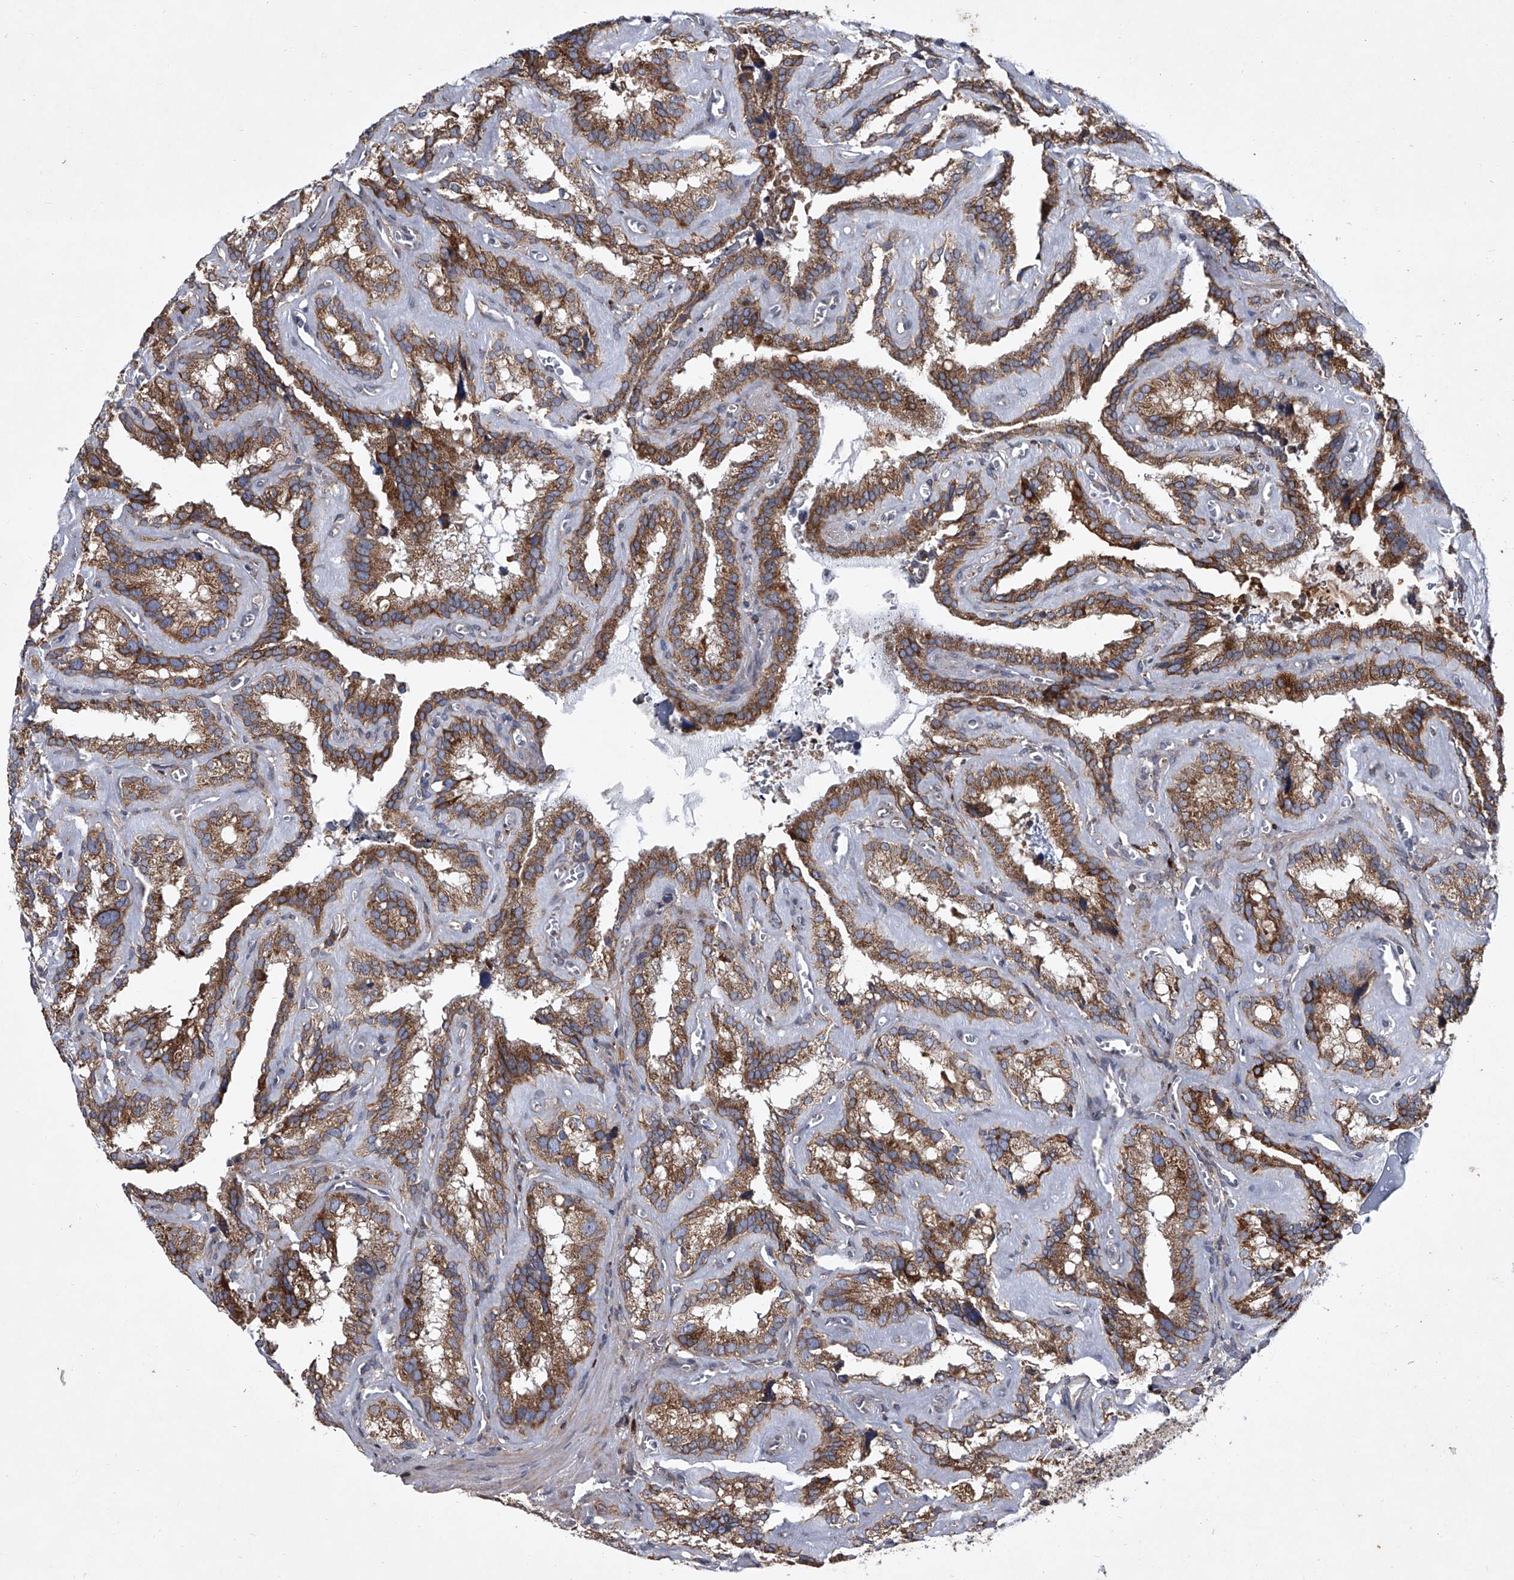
{"staining": {"intensity": "moderate", "quantity": ">75%", "location": "cytoplasmic/membranous"}, "tissue": "seminal vesicle", "cell_type": "Glandular cells", "image_type": "normal", "snomed": [{"axis": "morphology", "description": "Normal tissue, NOS"}, {"axis": "topography", "description": "Prostate"}, {"axis": "topography", "description": "Seminal veicle"}], "caption": "A brown stain labels moderate cytoplasmic/membranous expression of a protein in glandular cells of benign seminal vesicle. (DAB (3,3'-diaminobenzidine) IHC with brightfield microscopy, high magnification).", "gene": "STRADA", "patient": {"sex": "male", "age": 59}}